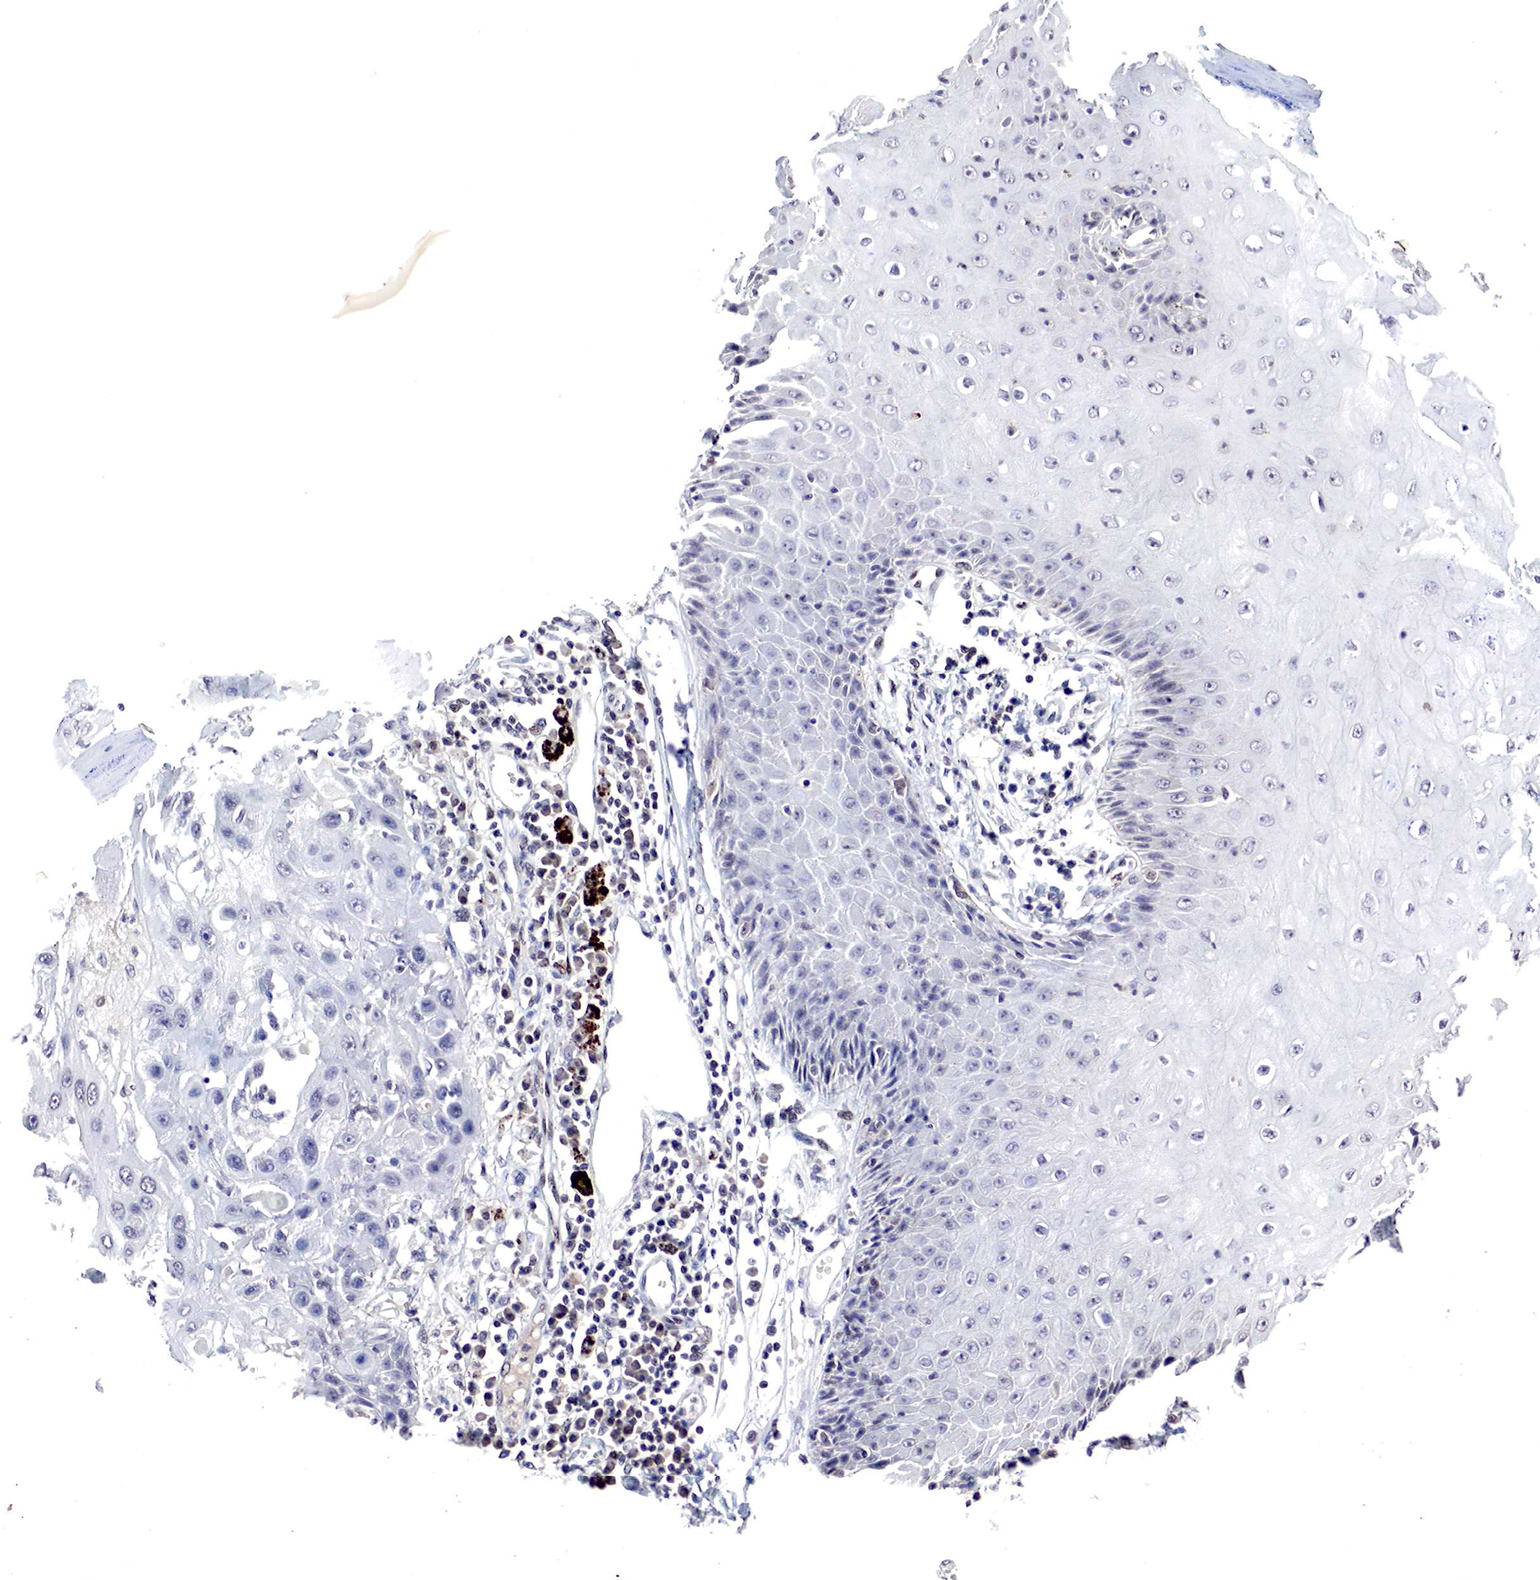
{"staining": {"intensity": "negative", "quantity": "none", "location": "none"}, "tissue": "skin cancer", "cell_type": "Tumor cells", "image_type": "cancer", "snomed": [{"axis": "morphology", "description": "Squamous cell carcinoma, NOS"}, {"axis": "topography", "description": "Skin"}, {"axis": "topography", "description": "Anal"}], "caption": "An immunohistochemistry (IHC) micrograph of squamous cell carcinoma (skin) is shown. There is no staining in tumor cells of squamous cell carcinoma (skin).", "gene": "DACH2", "patient": {"sex": "male", "age": 61}}